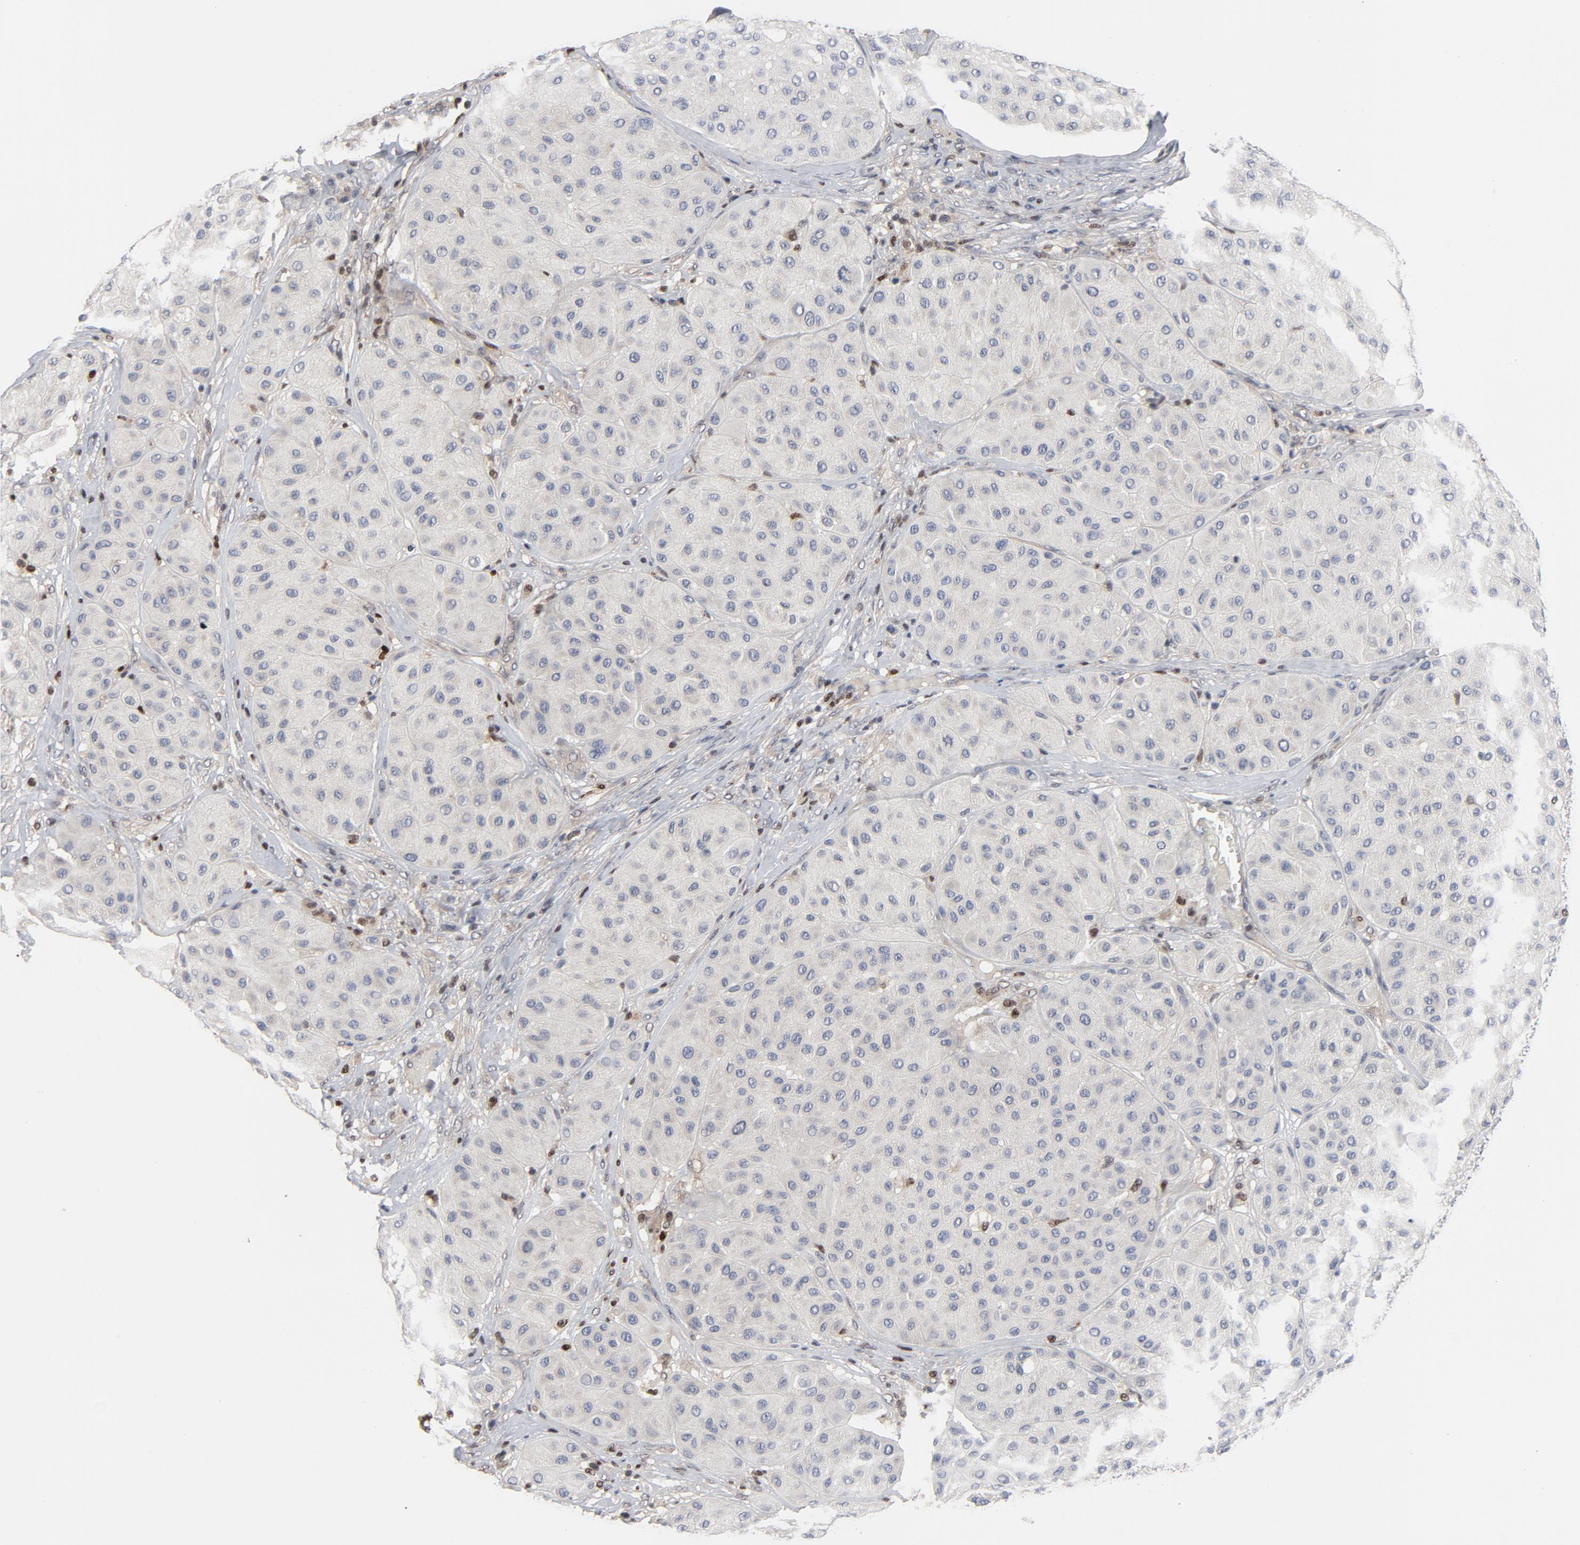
{"staining": {"intensity": "negative", "quantity": "none", "location": "none"}, "tissue": "melanoma", "cell_type": "Tumor cells", "image_type": "cancer", "snomed": [{"axis": "morphology", "description": "Normal tissue, NOS"}, {"axis": "morphology", "description": "Malignant melanoma, Metastatic site"}, {"axis": "topography", "description": "Skin"}], "caption": "Tumor cells are negative for protein expression in human malignant melanoma (metastatic site).", "gene": "NFKB1", "patient": {"sex": "male", "age": 41}}